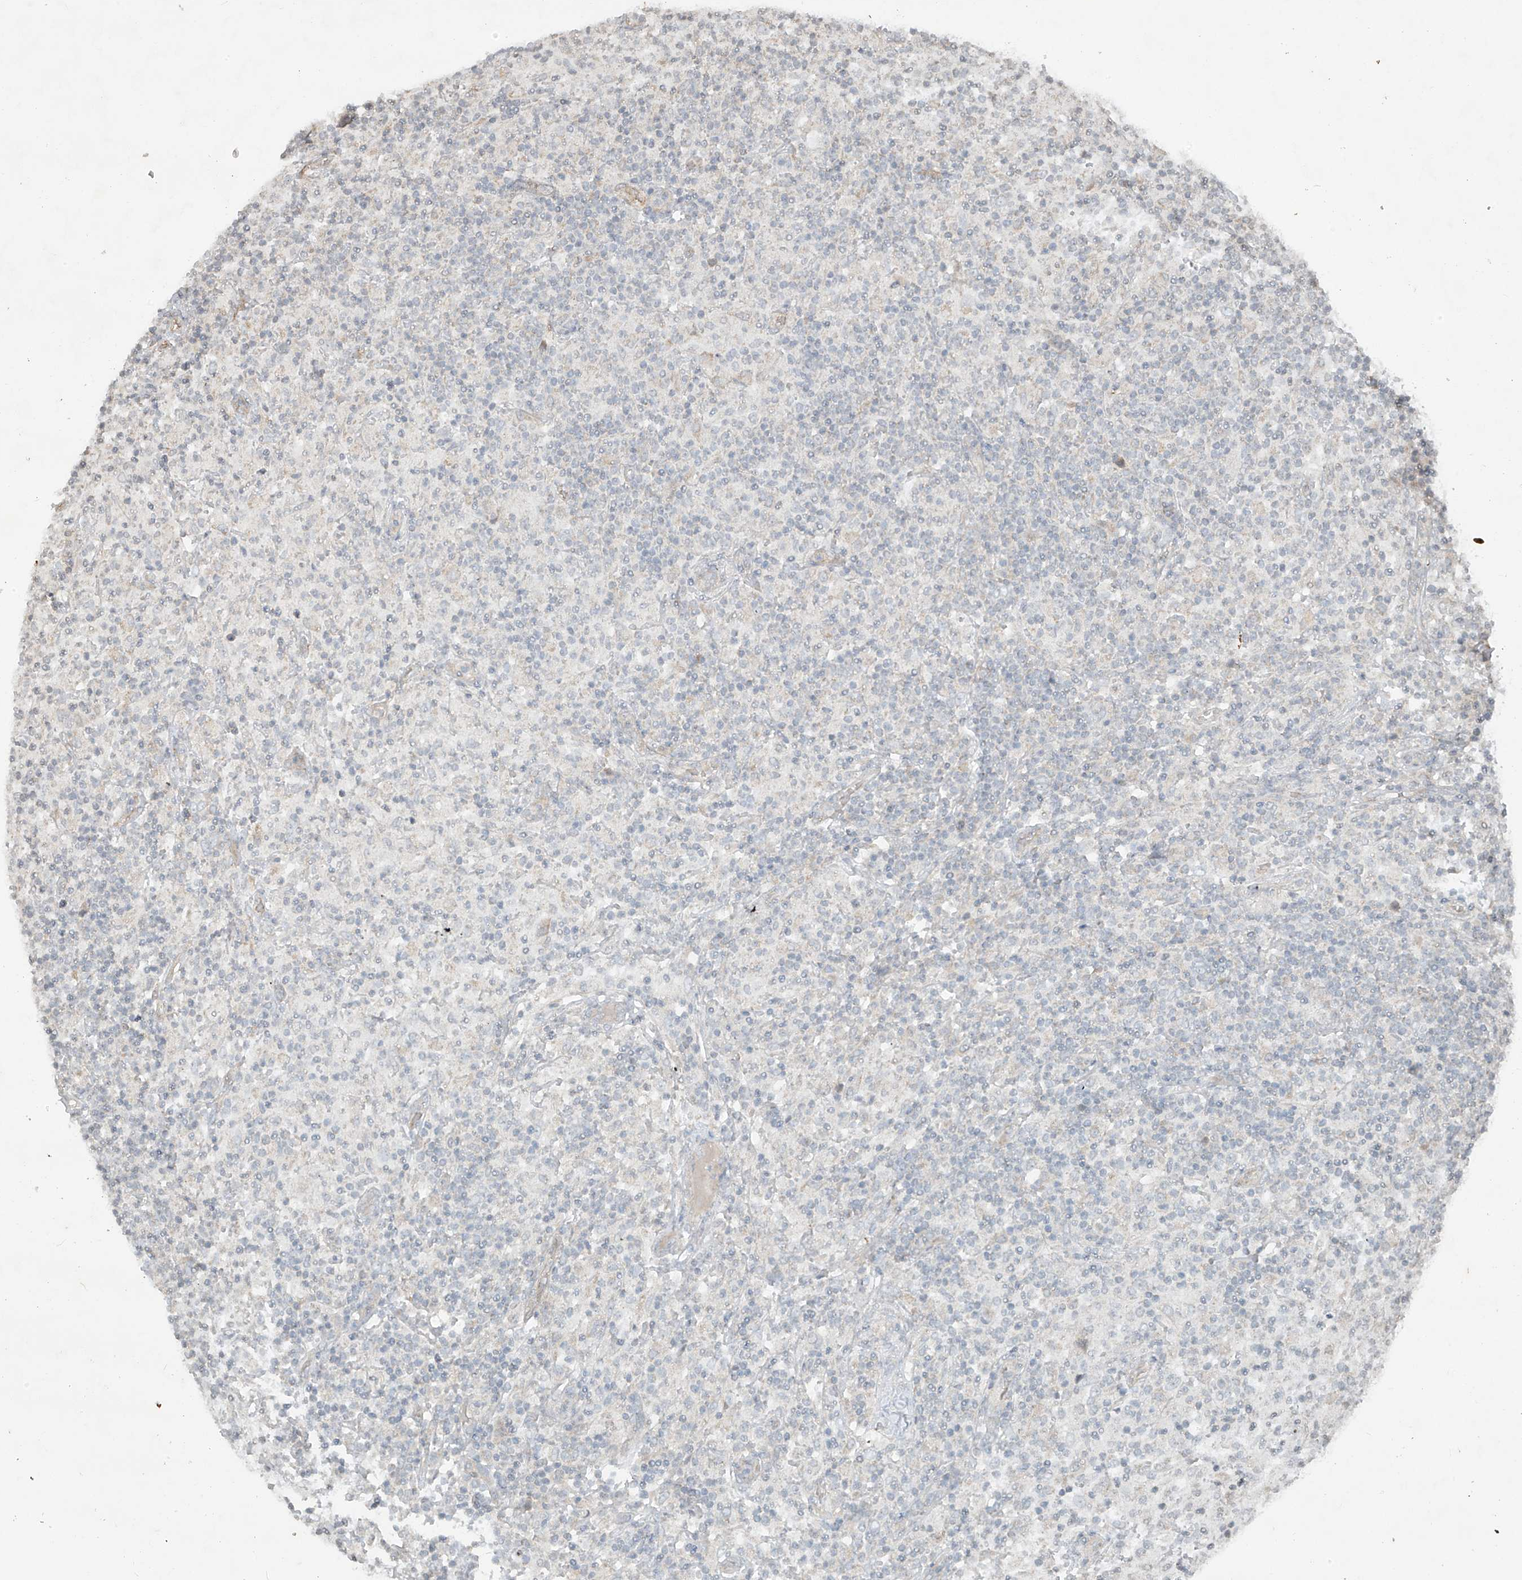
{"staining": {"intensity": "negative", "quantity": "none", "location": "none"}, "tissue": "lymphoma", "cell_type": "Tumor cells", "image_type": "cancer", "snomed": [{"axis": "morphology", "description": "Hodgkin's disease, NOS"}, {"axis": "topography", "description": "Lymph node"}], "caption": "There is no significant positivity in tumor cells of Hodgkin's disease. The staining is performed using DAB (3,3'-diaminobenzidine) brown chromogen with nuclei counter-stained in using hematoxylin.", "gene": "DGKQ", "patient": {"sex": "male", "age": 70}}